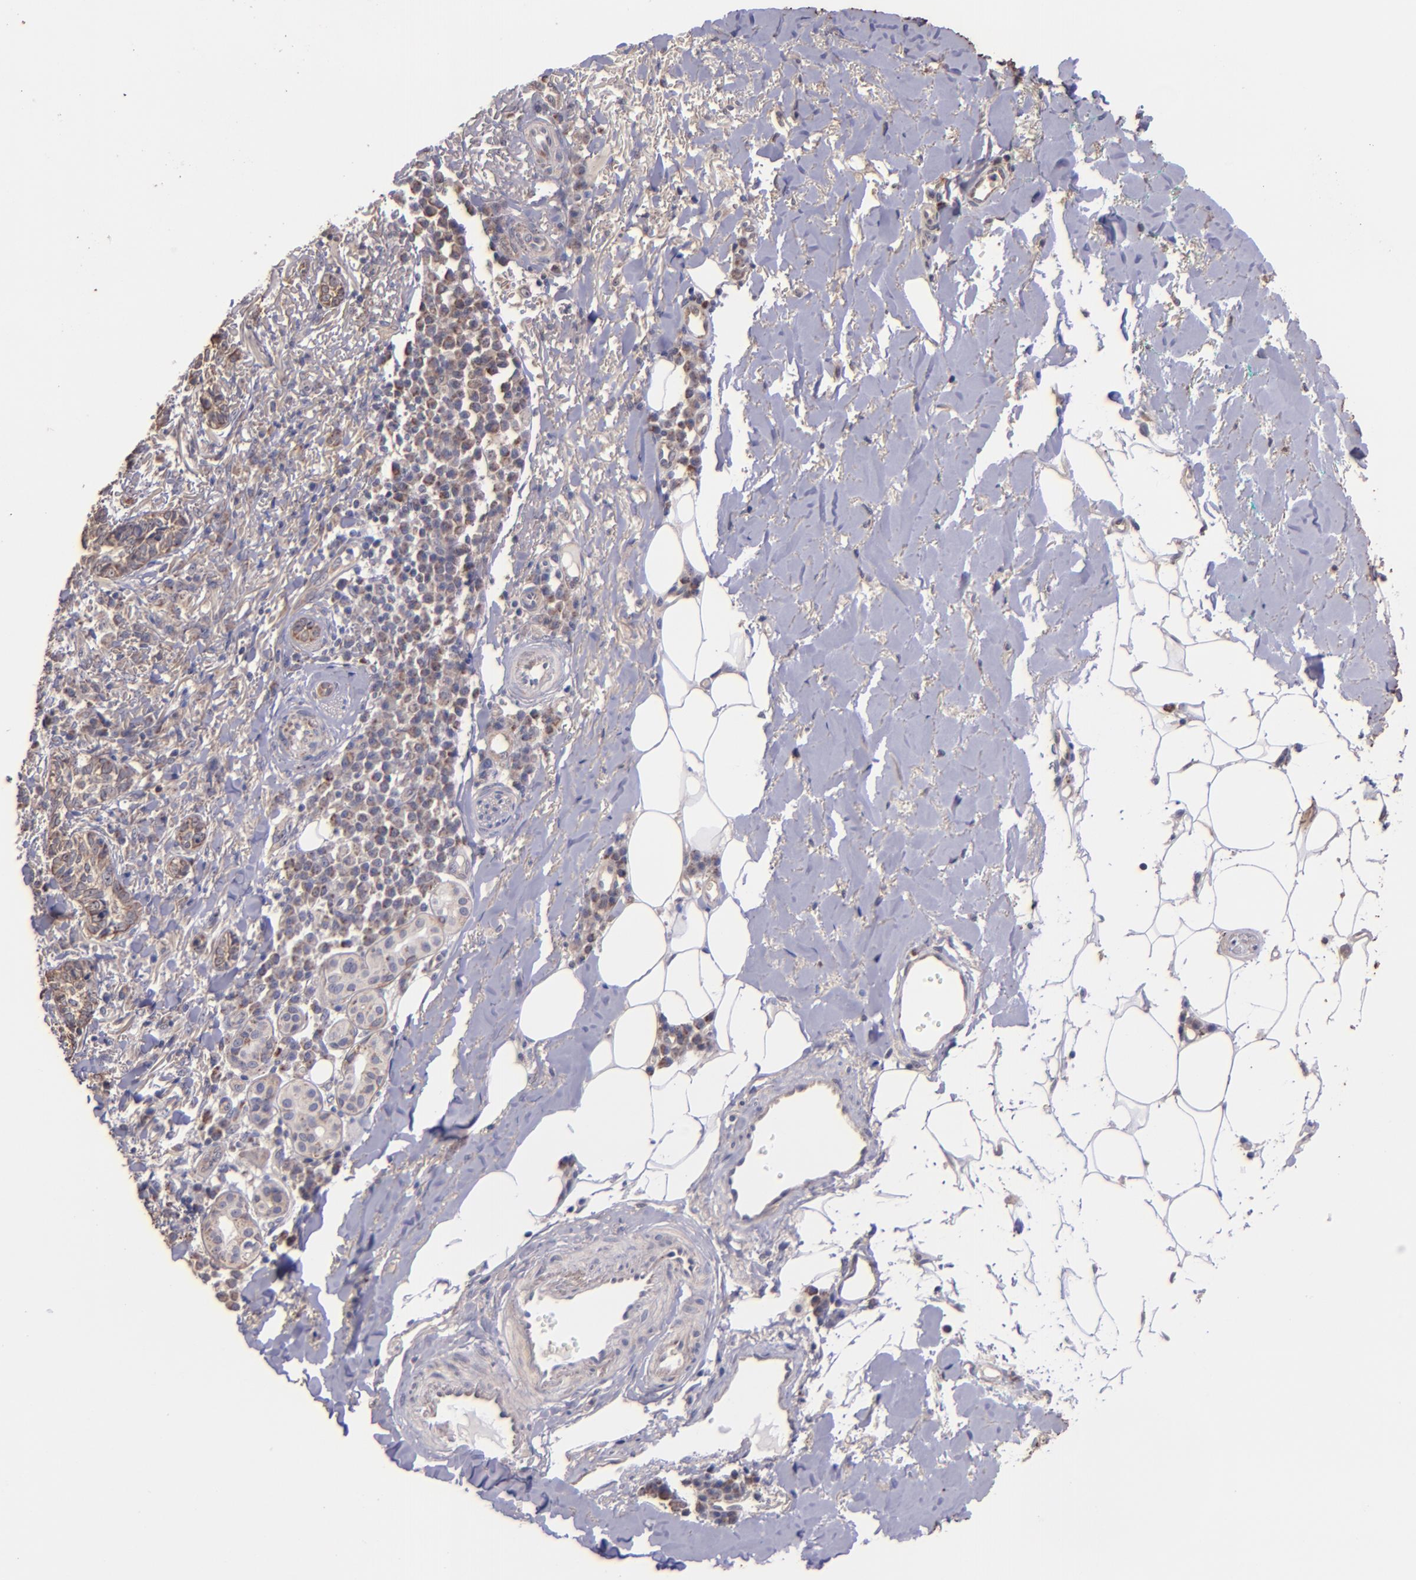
{"staining": {"intensity": "weak", "quantity": ">75%", "location": "cytoplasmic/membranous"}, "tissue": "skin cancer", "cell_type": "Tumor cells", "image_type": "cancer", "snomed": [{"axis": "morphology", "description": "Basal cell carcinoma"}, {"axis": "topography", "description": "Skin"}], "caption": "A photomicrograph showing weak cytoplasmic/membranous expression in about >75% of tumor cells in skin cancer (basal cell carcinoma), as visualized by brown immunohistochemical staining.", "gene": "SHC1", "patient": {"sex": "female", "age": 89}}